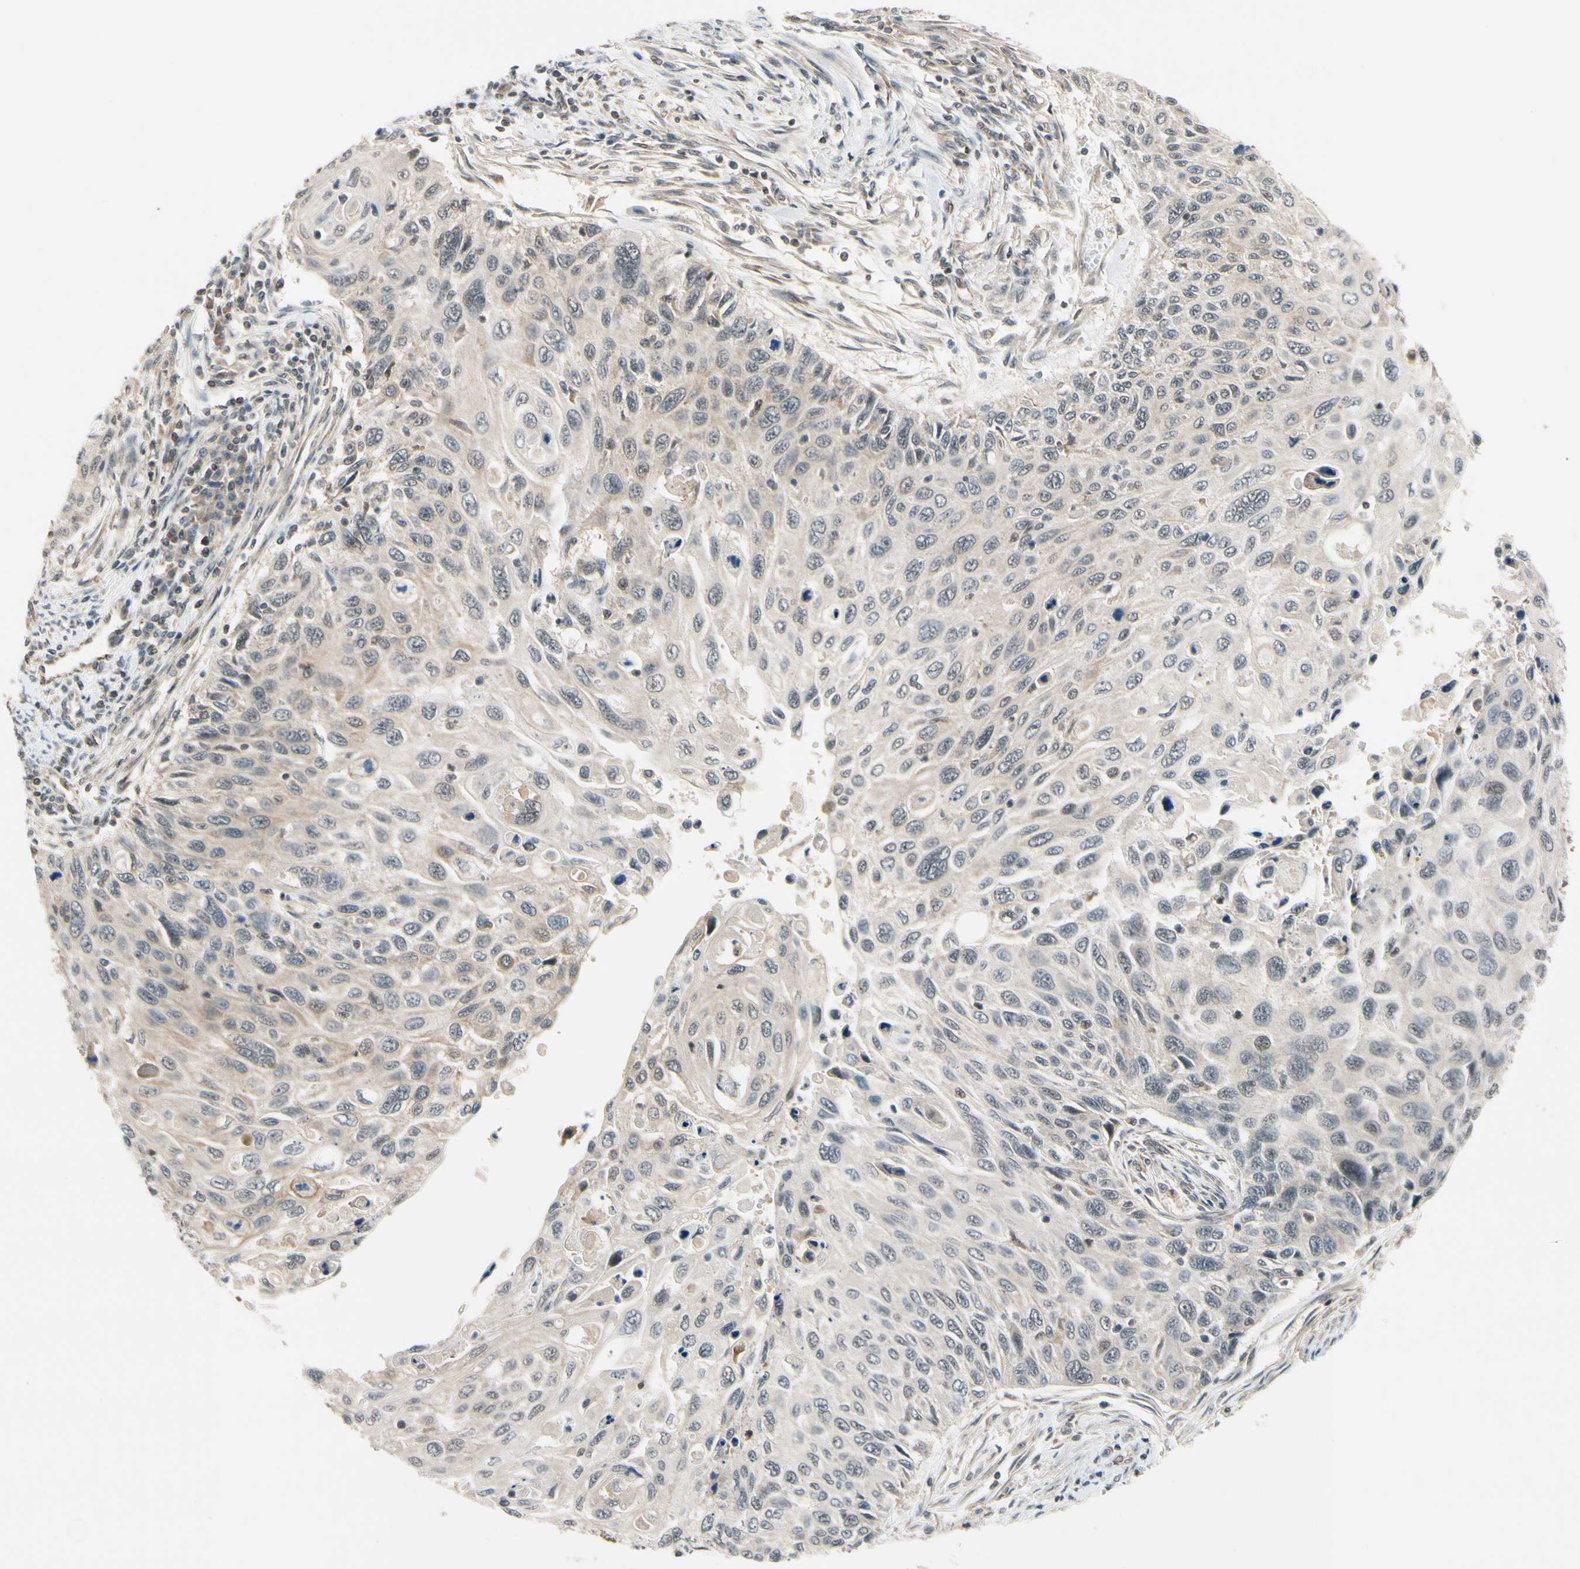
{"staining": {"intensity": "weak", "quantity": "<25%", "location": "cytoplasmic/membranous"}, "tissue": "cervical cancer", "cell_type": "Tumor cells", "image_type": "cancer", "snomed": [{"axis": "morphology", "description": "Squamous cell carcinoma, NOS"}, {"axis": "topography", "description": "Cervix"}], "caption": "Tumor cells show no significant protein expression in cervical cancer.", "gene": "TAF12", "patient": {"sex": "female", "age": 70}}